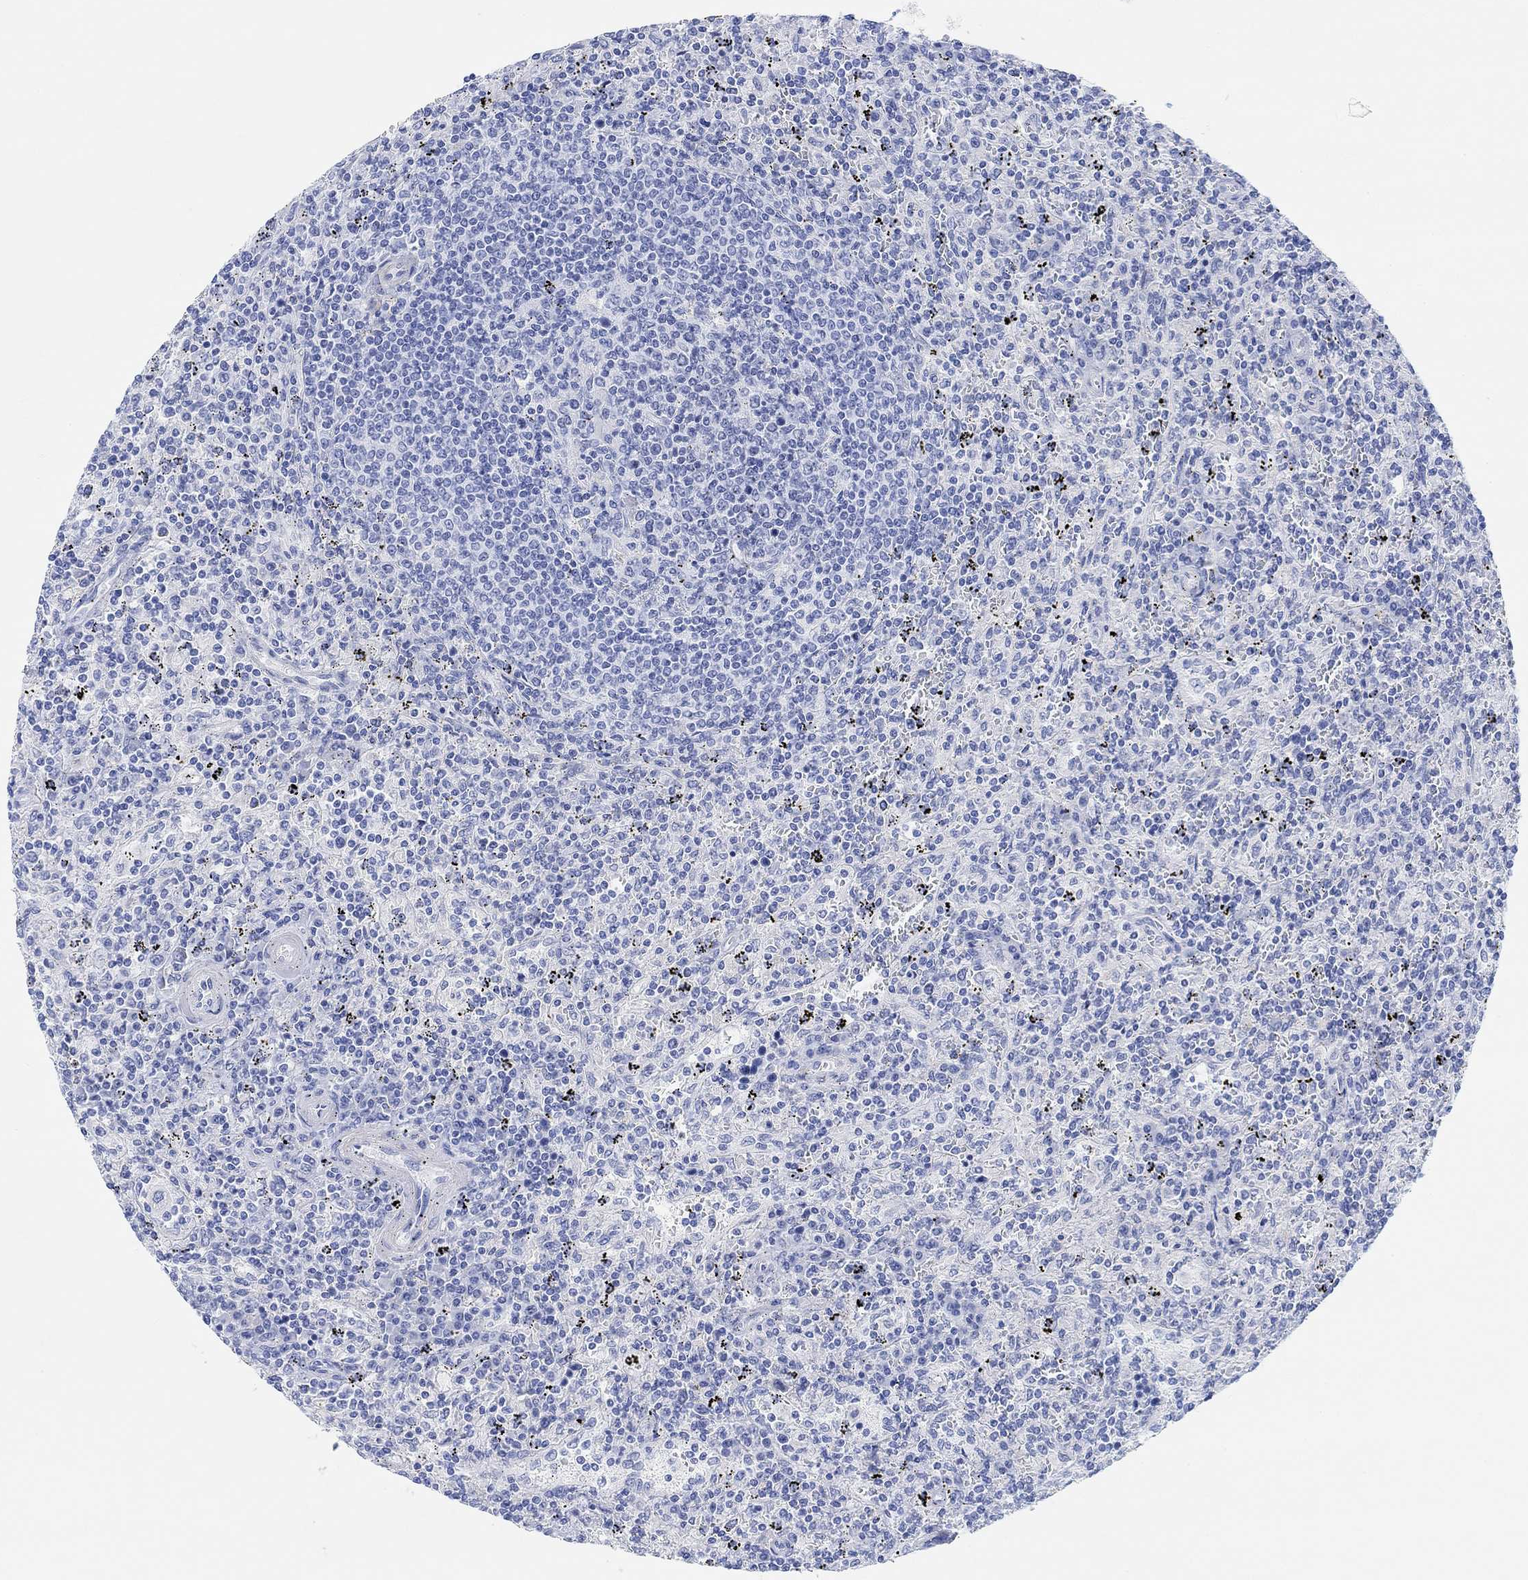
{"staining": {"intensity": "negative", "quantity": "none", "location": "none"}, "tissue": "lymphoma", "cell_type": "Tumor cells", "image_type": "cancer", "snomed": [{"axis": "morphology", "description": "Malignant lymphoma, non-Hodgkin's type, Low grade"}, {"axis": "topography", "description": "Spleen"}], "caption": "This photomicrograph is of lymphoma stained with immunohistochemistry (IHC) to label a protein in brown with the nuclei are counter-stained blue. There is no staining in tumor cells. (DAB (3,3'-diaminobenzidine) immunohistochemistry visualized using brightfield microscopy, high magnification).", "gene": "ANKRD33", "patient": {"sex": "male", "age": 62}}